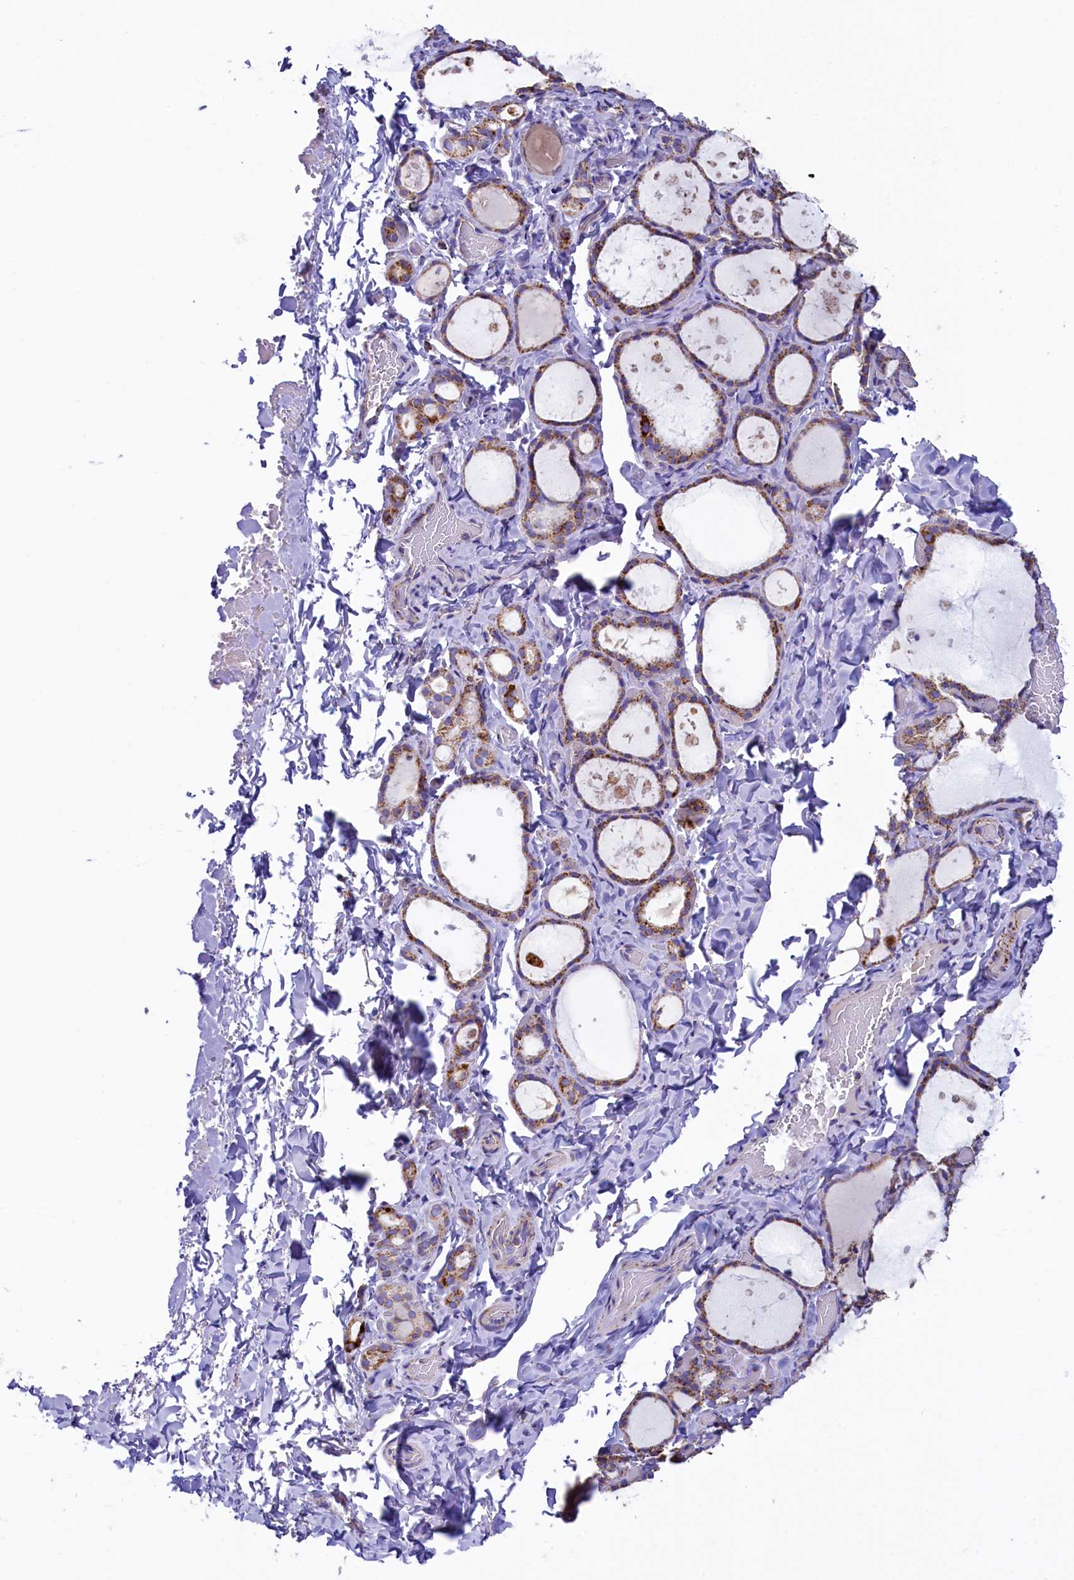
{"staining": {"intensity": "moderate", "quantity": ">75%", "location": "cytoplasmic/membranous"}, "tissue": "thyroid gland", "cell_type": "Glandular cells", "image_type": "normal", "snomed": [{"axis": "morphology", "description": "Normal tissue, NOS"}, {"axis": "topography", "description": "Thyroid gland"}], "caption": "A high-resolution histopathology image shows immunohistochemistry (IHC) staining of benign thyroid gland, which reveals moderate cytoplasmic/membranous expression in about >75% of glandular cells. (DAB (3,3'-diaminobenzidine) IHC with brightfield microscopy, high magnification).", "gene": "IDH3A", "patient": {"sex": "female", "age": 44}}